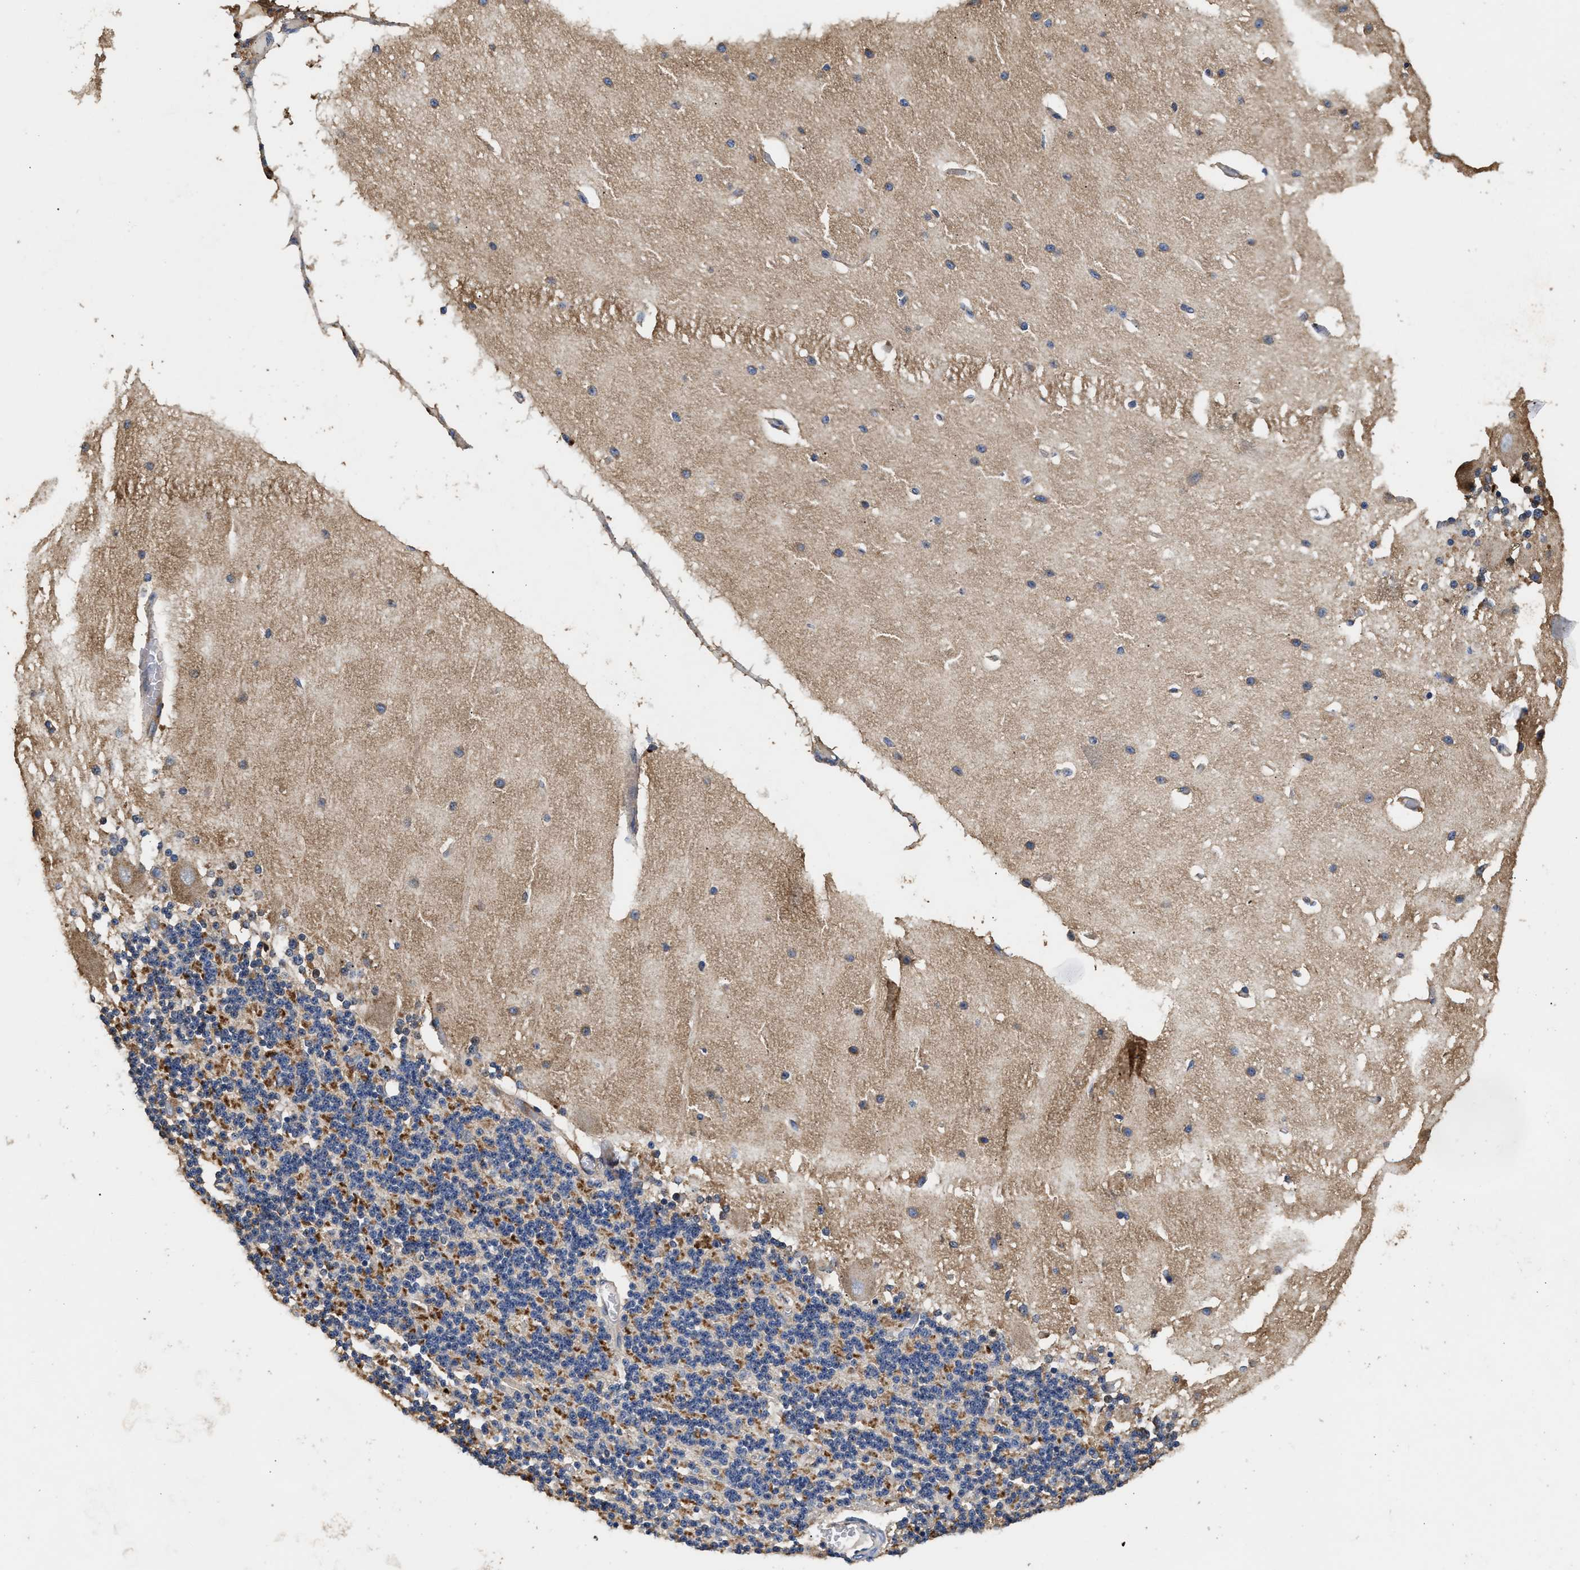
{"staining": {"intensity": "moderate", "quantity": "25%-75%", "location": "cytoplasmic/membranous"}, "tissue": "cerebellum", "cell_type": "Cells in granular layer", "image_type": "normal", "snomed": [{"axis": "morphology", "description": "Normal tissue, NOS"}, {"axis": "topography", "description": "Cerebellum"}], "caption": "Protein staining demonstrates moderate cytoplasmic/membranous staining in about 25%-75% of cells in granular layer in benign cerebellum.", "gene": "KLB", "patient": {"sex": "female", "age": 54}}